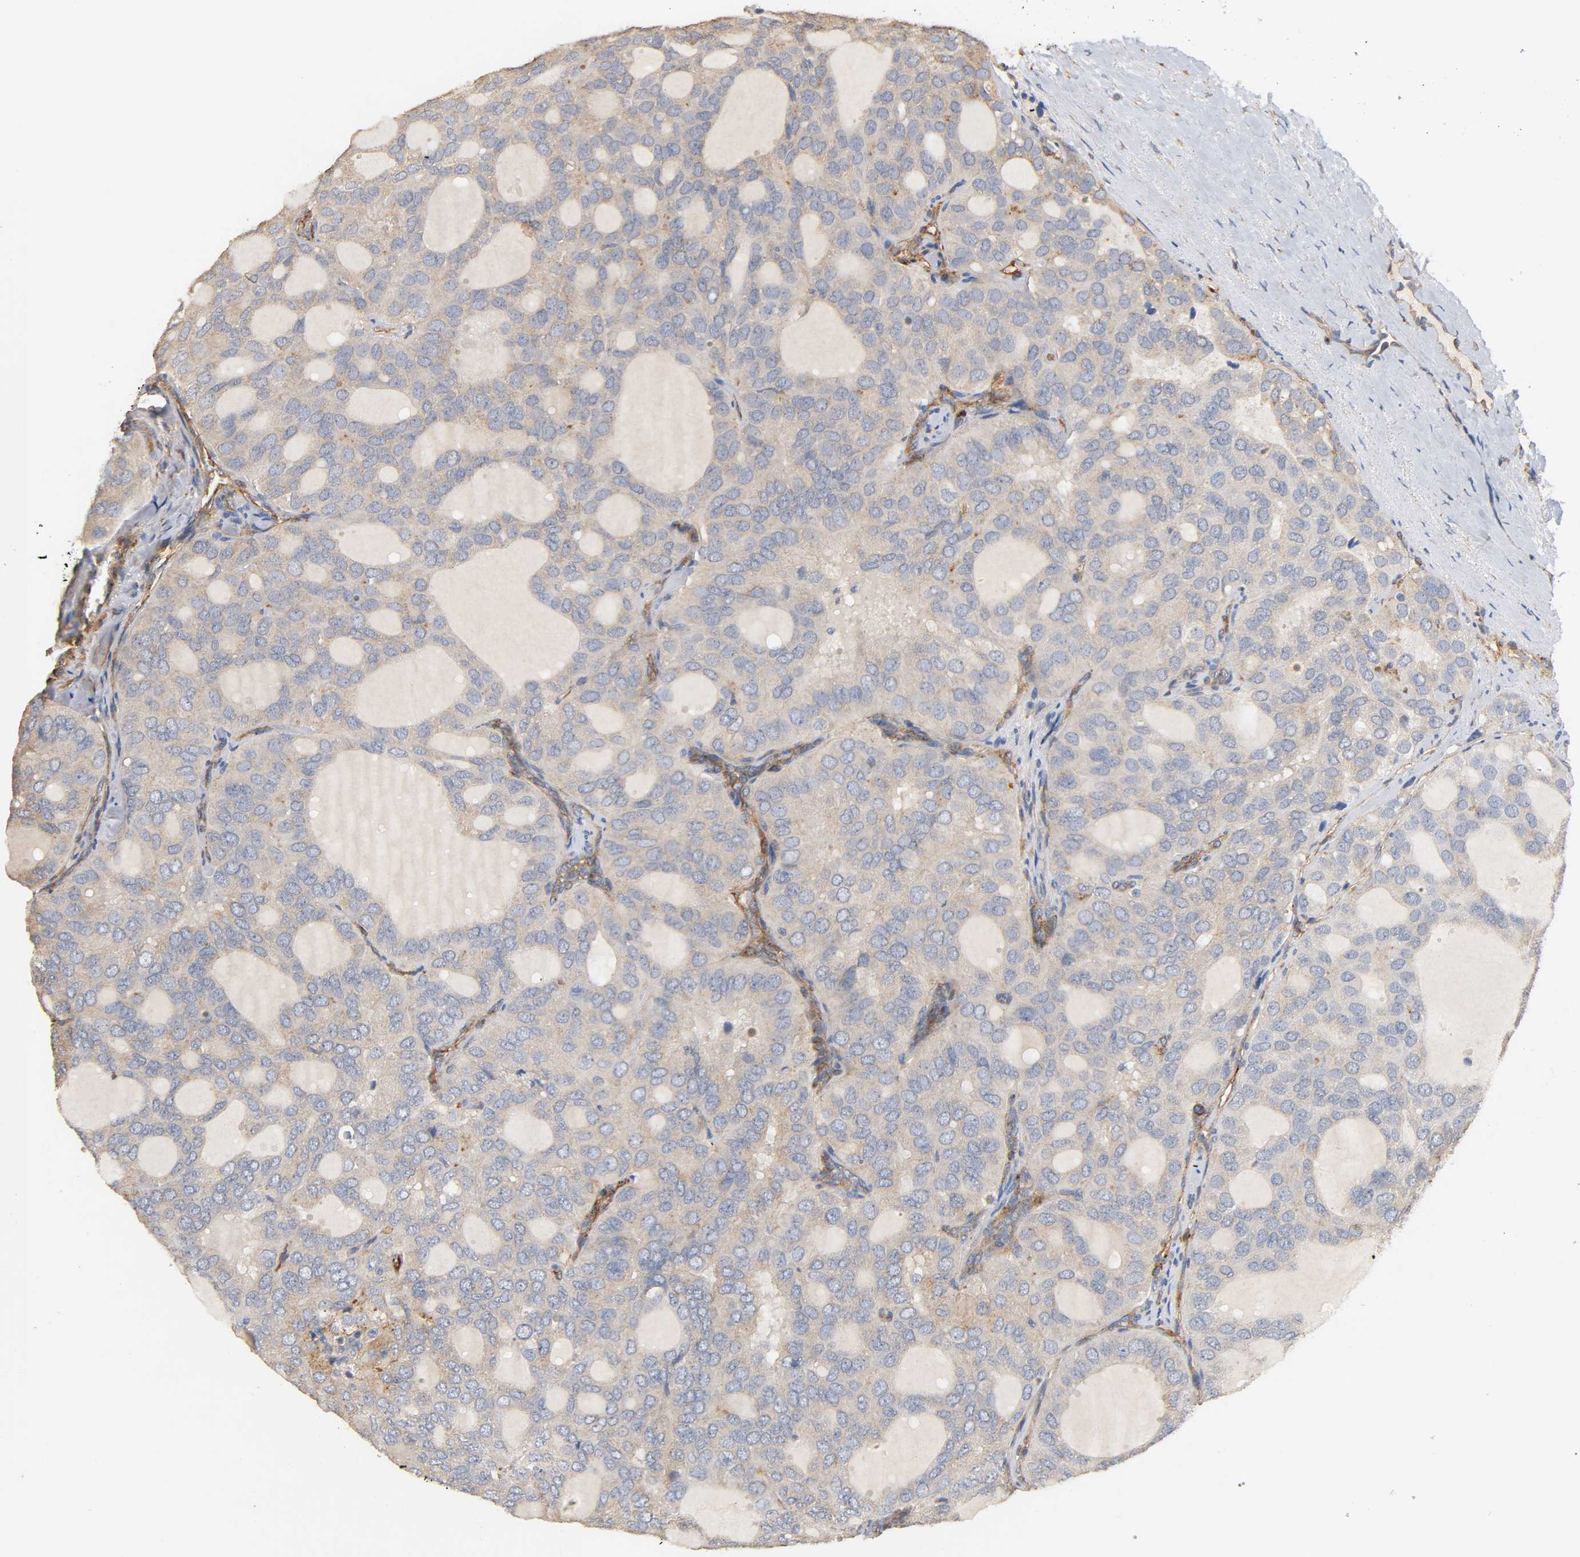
{"staining": {"intensity": "weak", "quantity": "<25%", "location": "cytoplasmic/membranous"}, "tissue": "thyroid cancer", "cell_type": "Tumor cells", "image_type": "cancer", "snomed": [{"axis": "morphology", "description": "Follicular adenoma carcinoma, NOS"}, {"axis": "topography", "description": "Thyroid gland"}], "caption": "The photomicrograph reveals no significant positivity in tumor cells of thyroid cancer.", "gene": "IFITM3", "patient": {"sex": "male", "age": 75}}